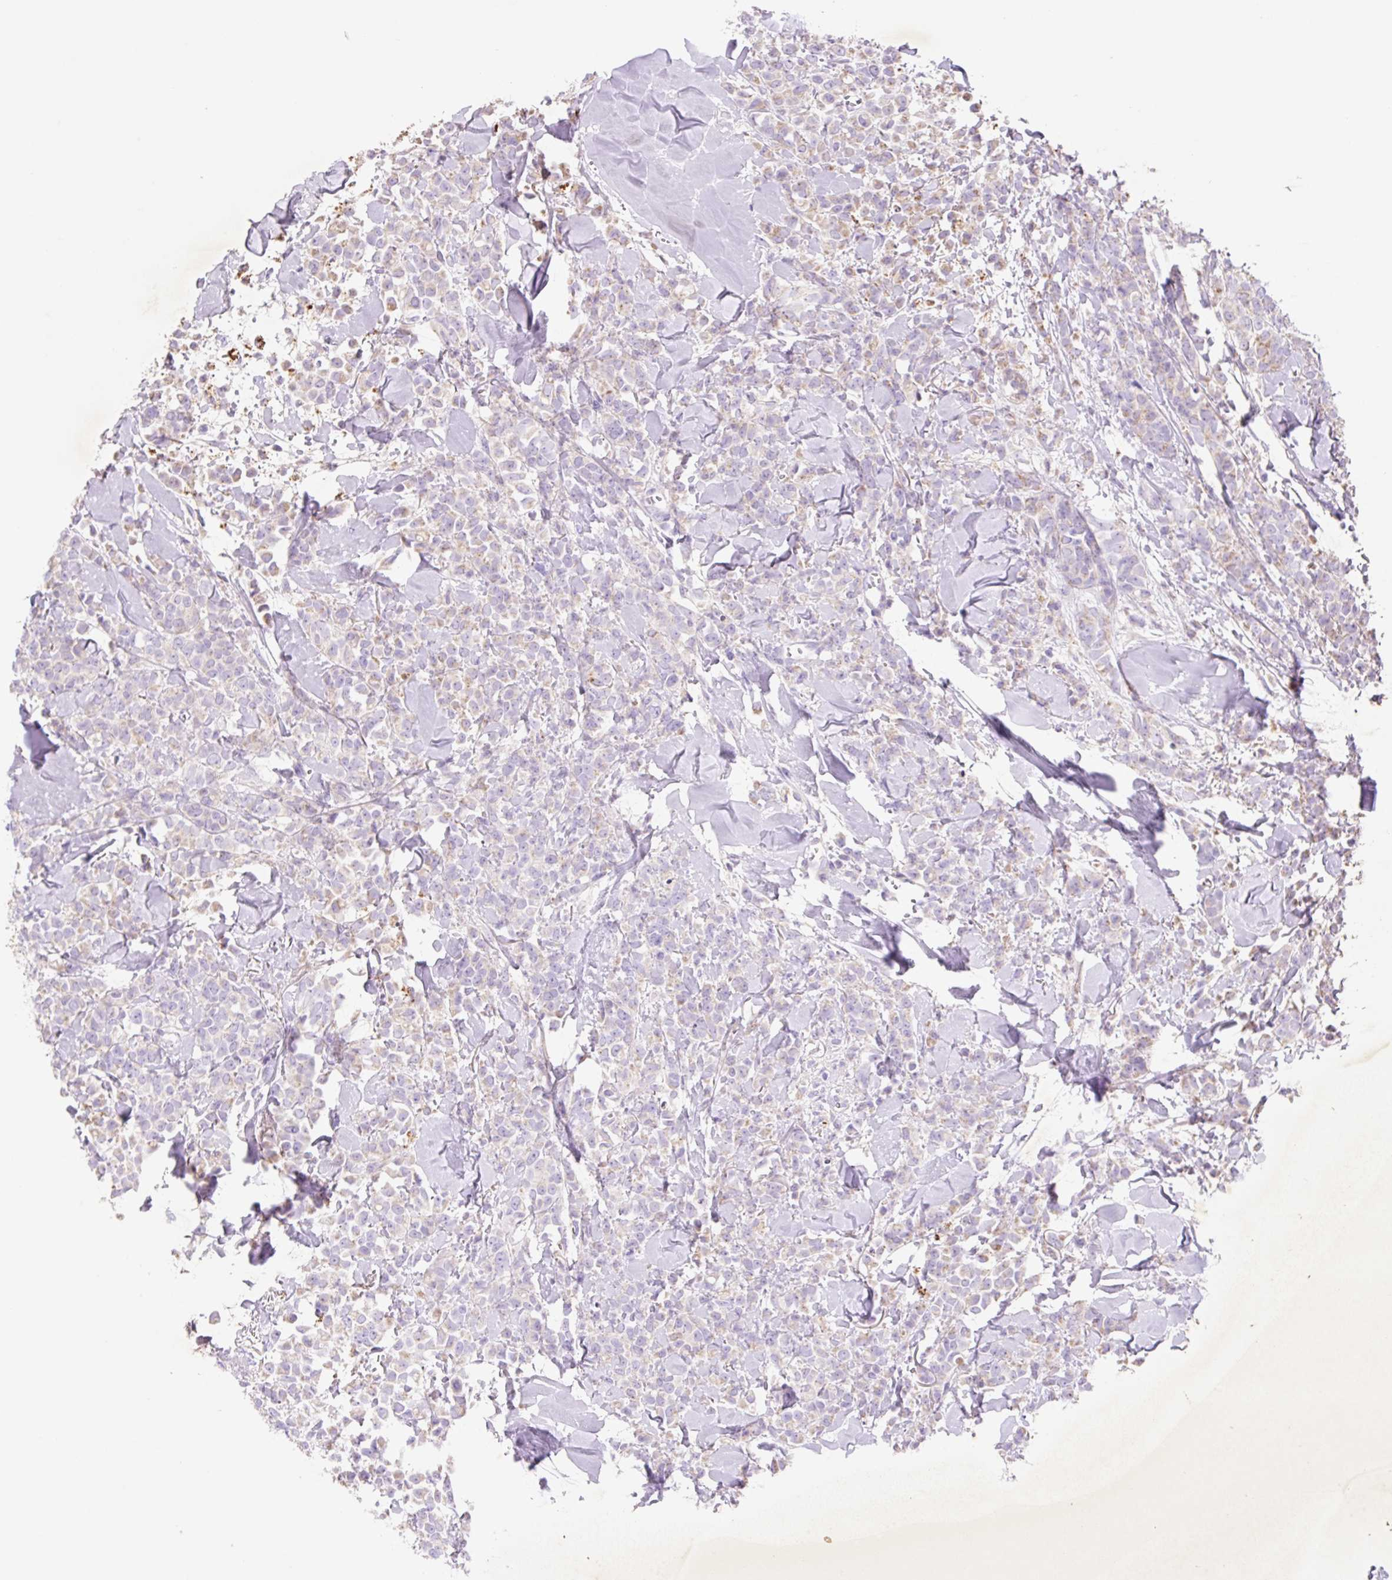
{"staining": {"intensity": "weak", "quantity": "<25%", "location": "cytoplasmic/membranous"}, "tissue": "breast cancer", "cell_type": "Tumor cells", "image_type": "cancer", "snomed": [{"axis": "morphology", "description": "Lobular carcinoma"}, {"axis": "topography", "description": "Breast"}], "caption": "Immunohistochemistry (IHC) image of neoplastic tissue: human lobular carcinoma (breast) stained with DAB (3,3'-diaminobenzidine) shows no significant protein expression in tumor cells. (DAB immunohistochemistry visualized using brightfield microscopy, high magnification).", "gene": "HEXA", "patient": {"sex": "female", "age": 91}}